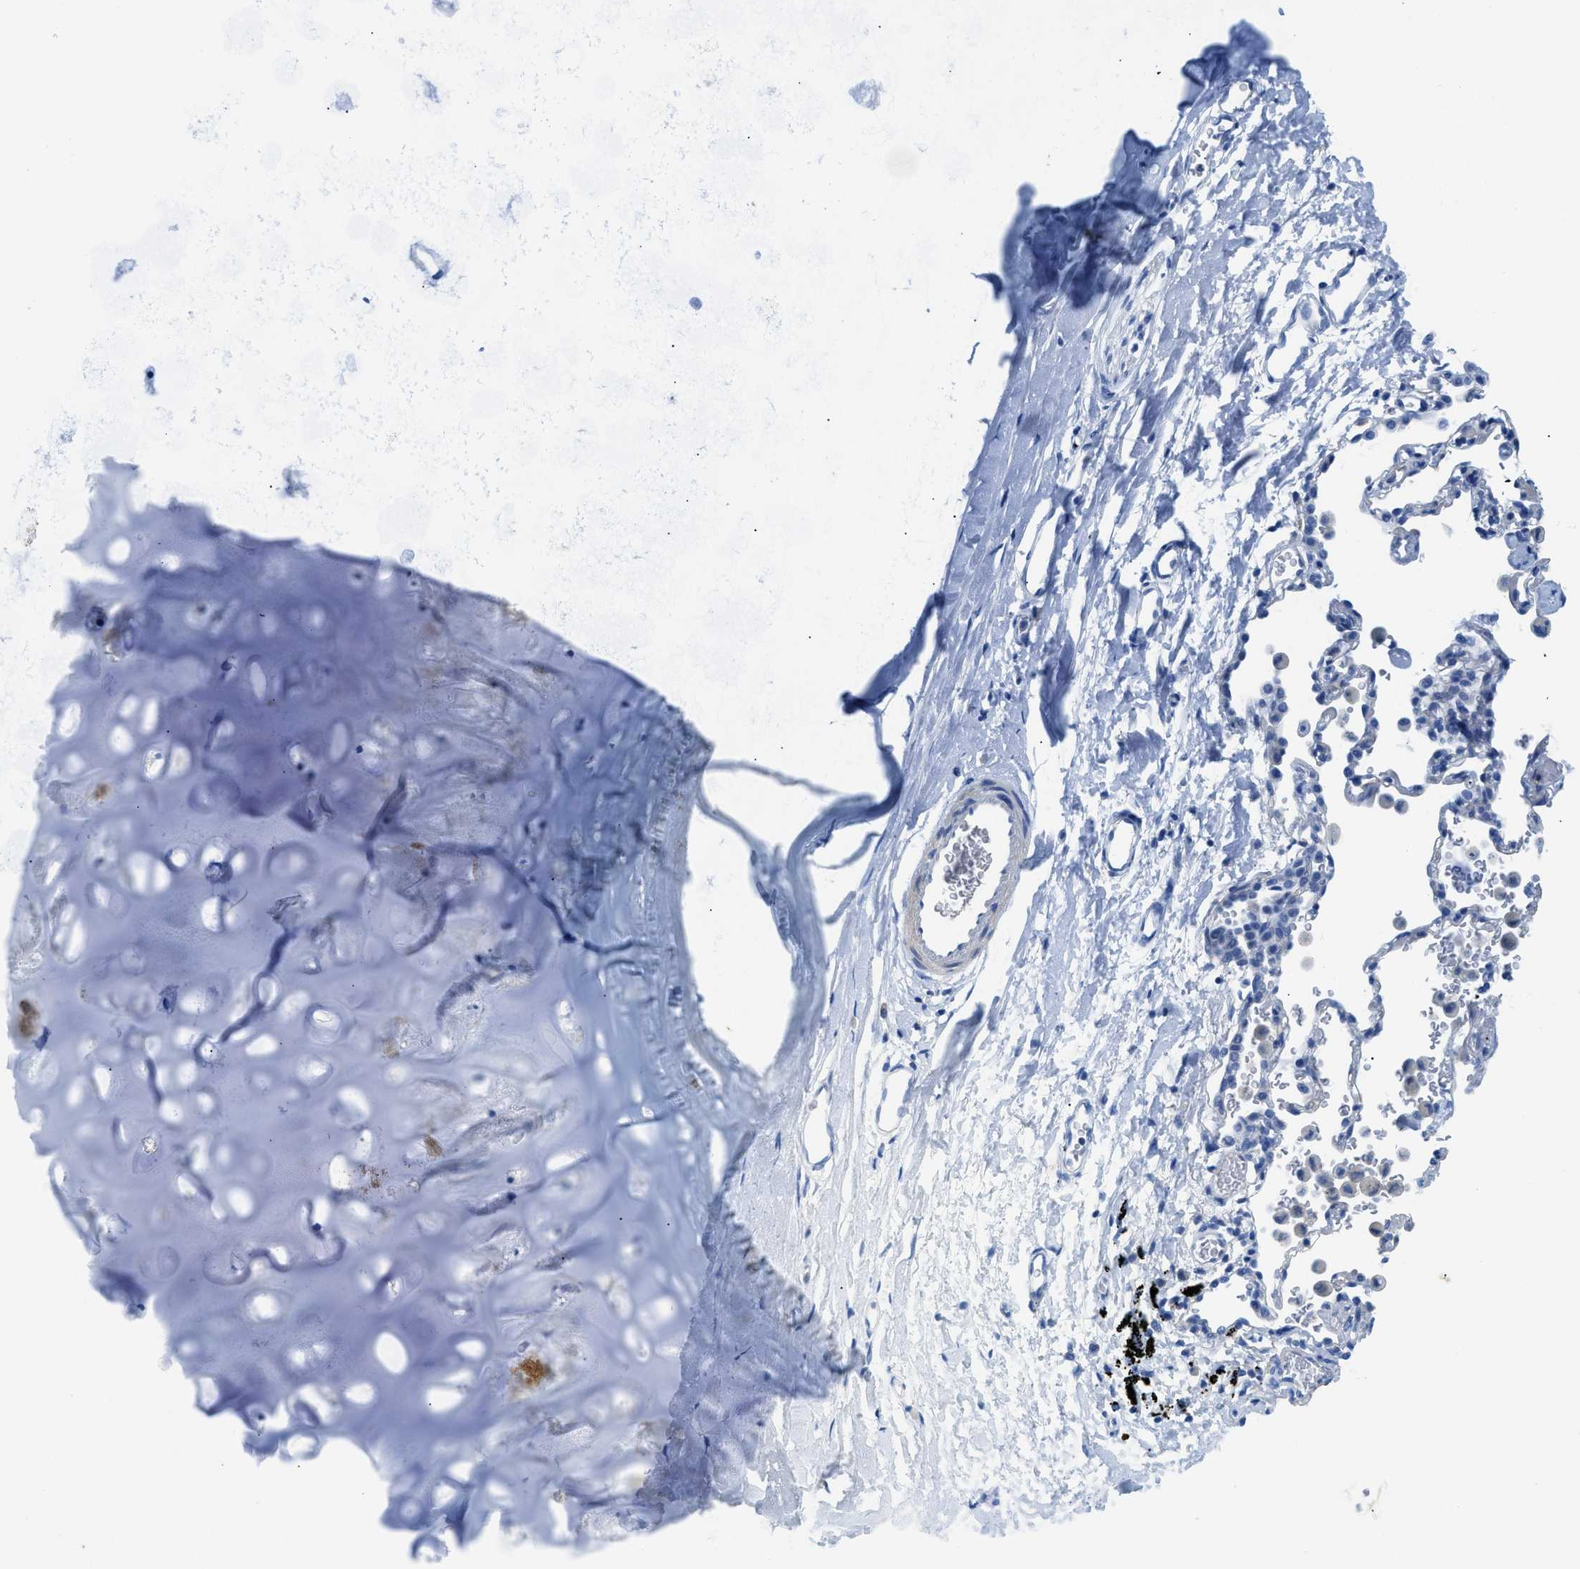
{"staining": {"intensity": "negative", "quantity": "none", "location": "none"}, "tissue": "adipose tissue", "cell_type": "Adipocytes", "image_type": "normal", "snomed": [{"axis": "morphology", "description": "Normal tissue, NOS"}, {"axis": "topography", "description": "Cartilage tissue"}, {"axis": "topography", "description": "Bronchus"}], "caption": "An image of human adipose tissue is negative for staining in adipocytes. Brightfield microscopy of IHC stained with DAB (3,3'-diaminobenzidine) (brown) and hematoxylin (blue), captured at high magnification.", "gene": "SLC10A6", "patient": {"sex": "female", "age": 53}}